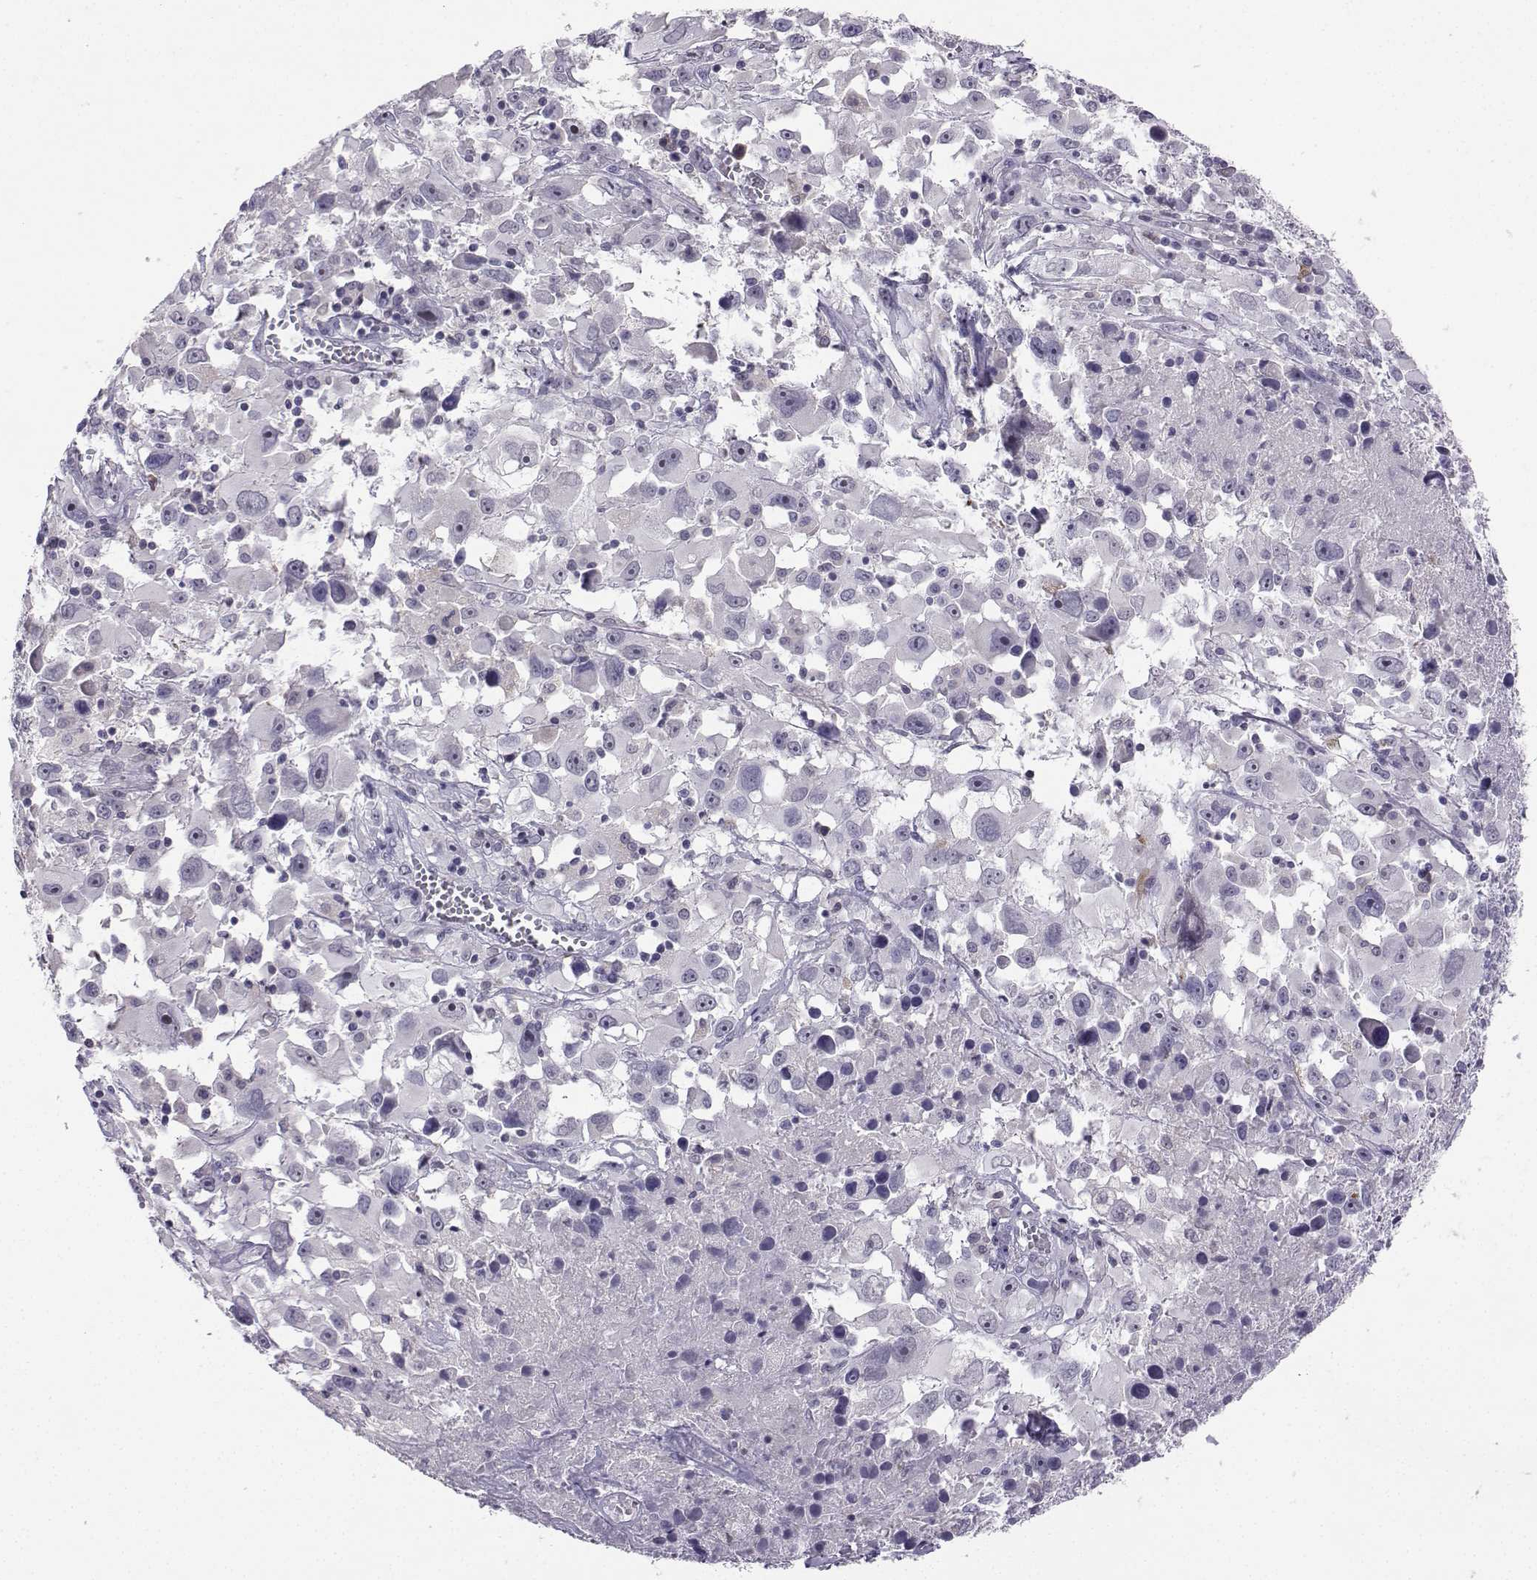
{"staining": {"intensity": "negative", "quantity": "none", "location": "none"}, "tissue": "melanoma", "cell_type": "Tumor cells", "image_type": "cancer", "snomed": [{"axis": "morphology", "description": "Malignant melanoma, Metastatic site"}, {"axis": "topography", "description": "Soft tissue"}], "caption": "IHC of human malignant melanoma (metastatic site) exhibits no positivity in tumor cells.", "gene": "TBR1", "patient": {"sex": "male", "age": 50}}